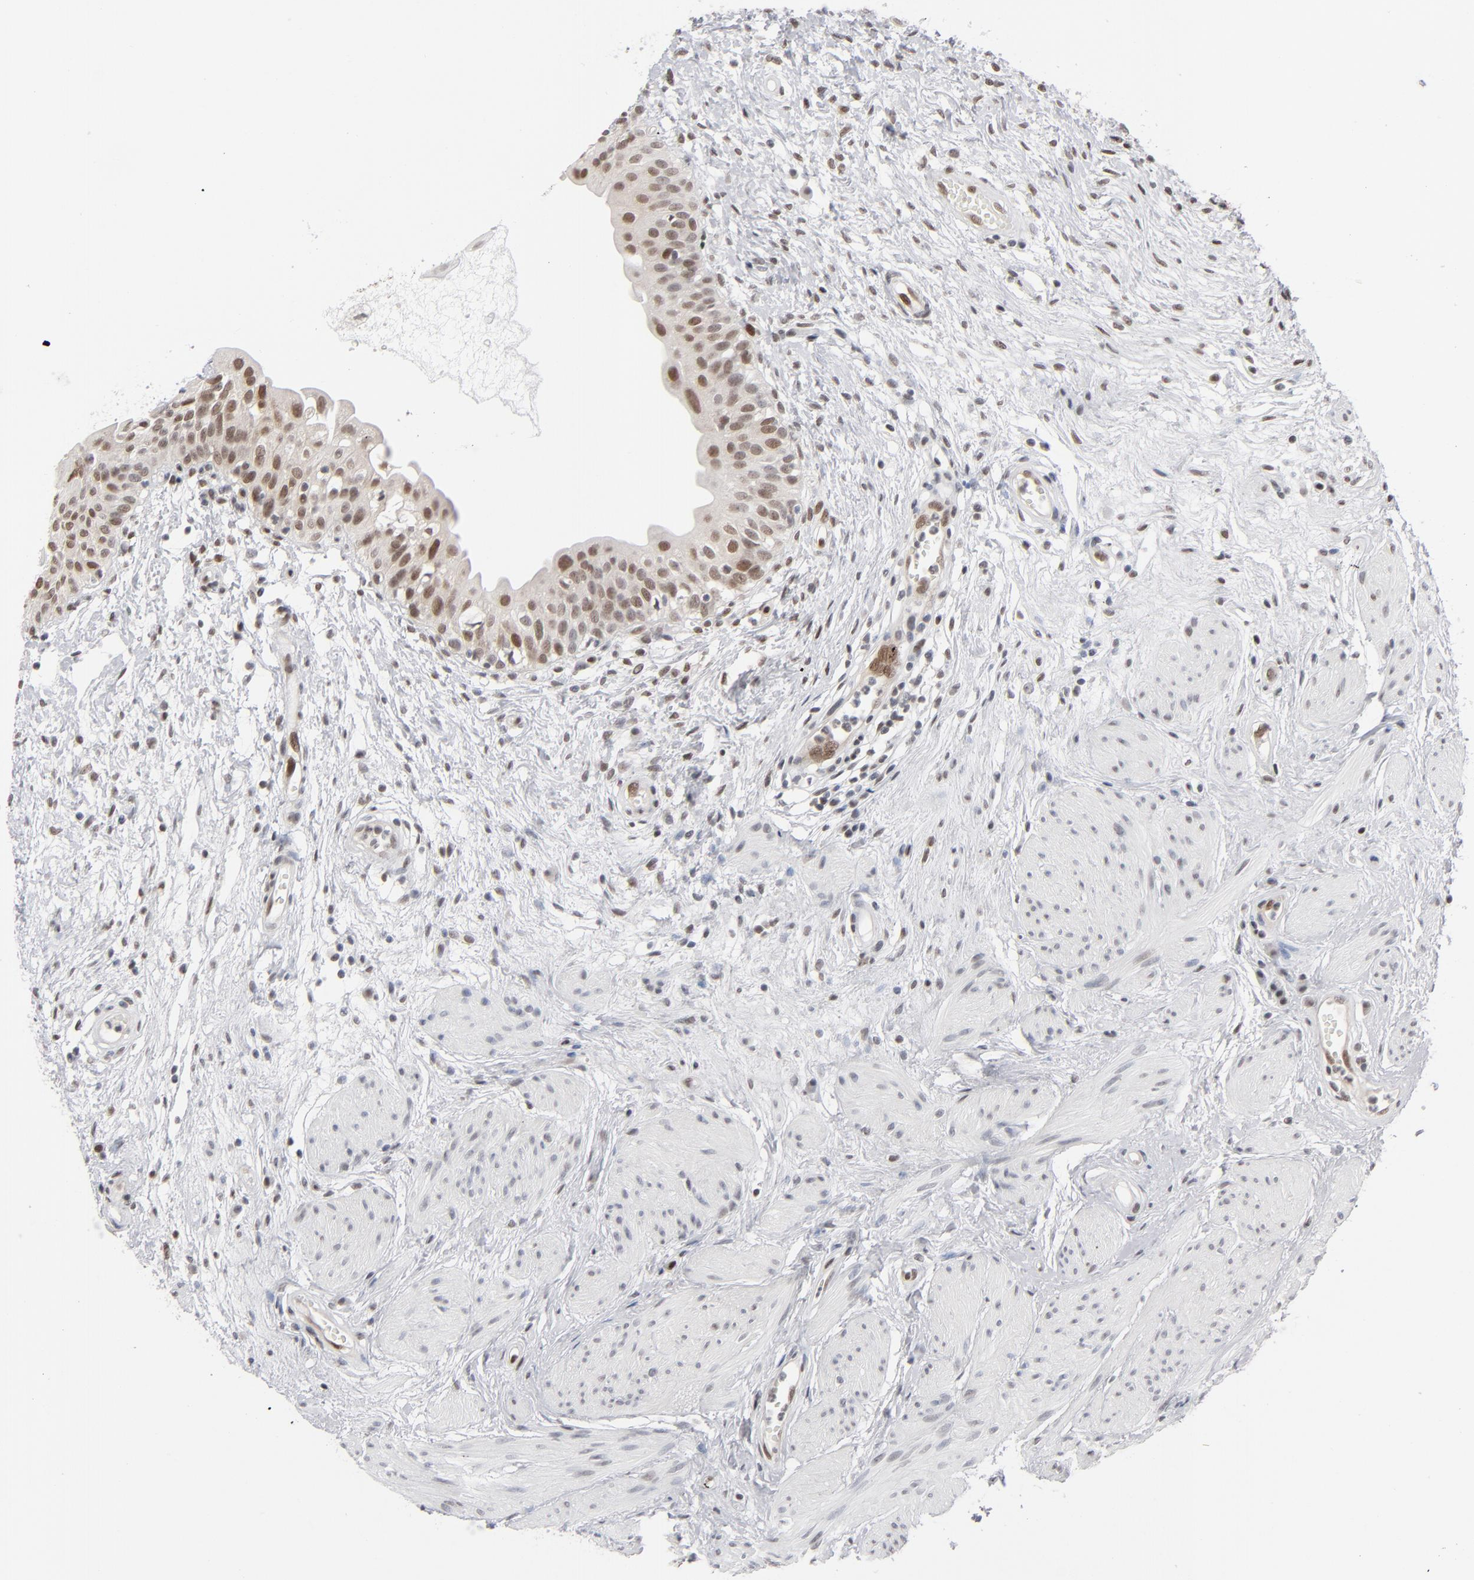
{"staining": {"intensity": "strong", "quantity": ">75%", "location": "cytoplasmic/membranous,nuclear"}, "tissue": "urinary bladder", "cell_type": "Urothelial cells", "image_type": "normal", "snomed": [{"axis": "morphology", "description": "Normal tissue, NOS"}, {"axis": "topography", "description": "Urinary bladder"}], "caption": "A high amount of strong cytoplasmic/membranous,nuclear expression is seen in approximately >75% of urothelial cells in benign urinary bladder.", "gene": "IRF9", "patient": {"sex": "female", "age": 55}}